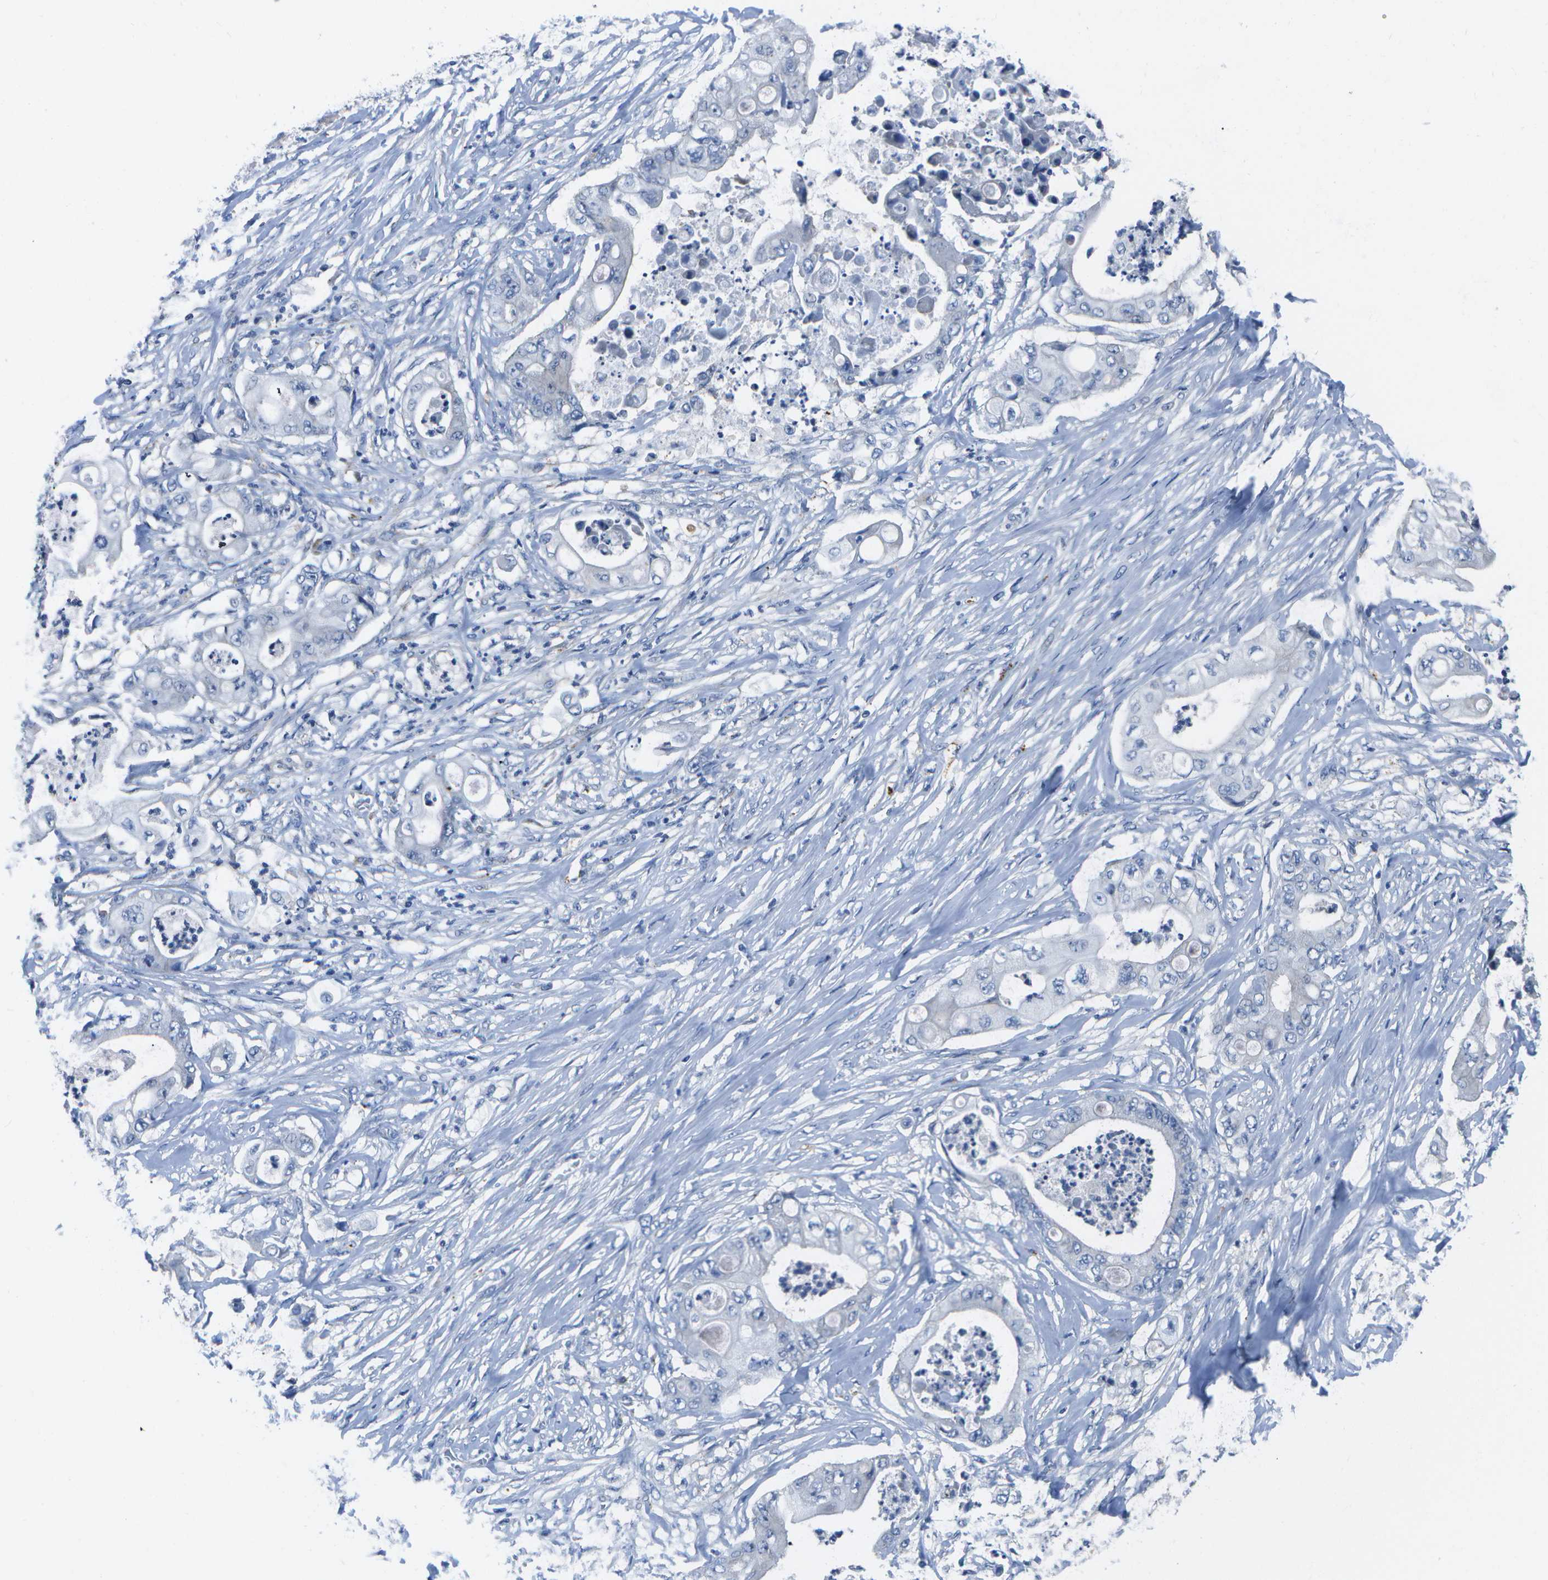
{"staining": {"intensity": "negative", "quantity": "none", "location": "none"}, "tissue": "stomach cancer", "cell_type": "Tumor cells", "image_type": "cancer", "snomed": [{"axis": "morphology", "description": "Adenocarcinoma, NOS"}, {"axis": "topography", "description": "Stomach"}], "caption": "Human stomach cancer stained for a protein using immunohistochemistry (IHC) demonstrates no positivity in tumor cells.", "gene": "DCT", "patient": {"sex": "female", "age": 73}}